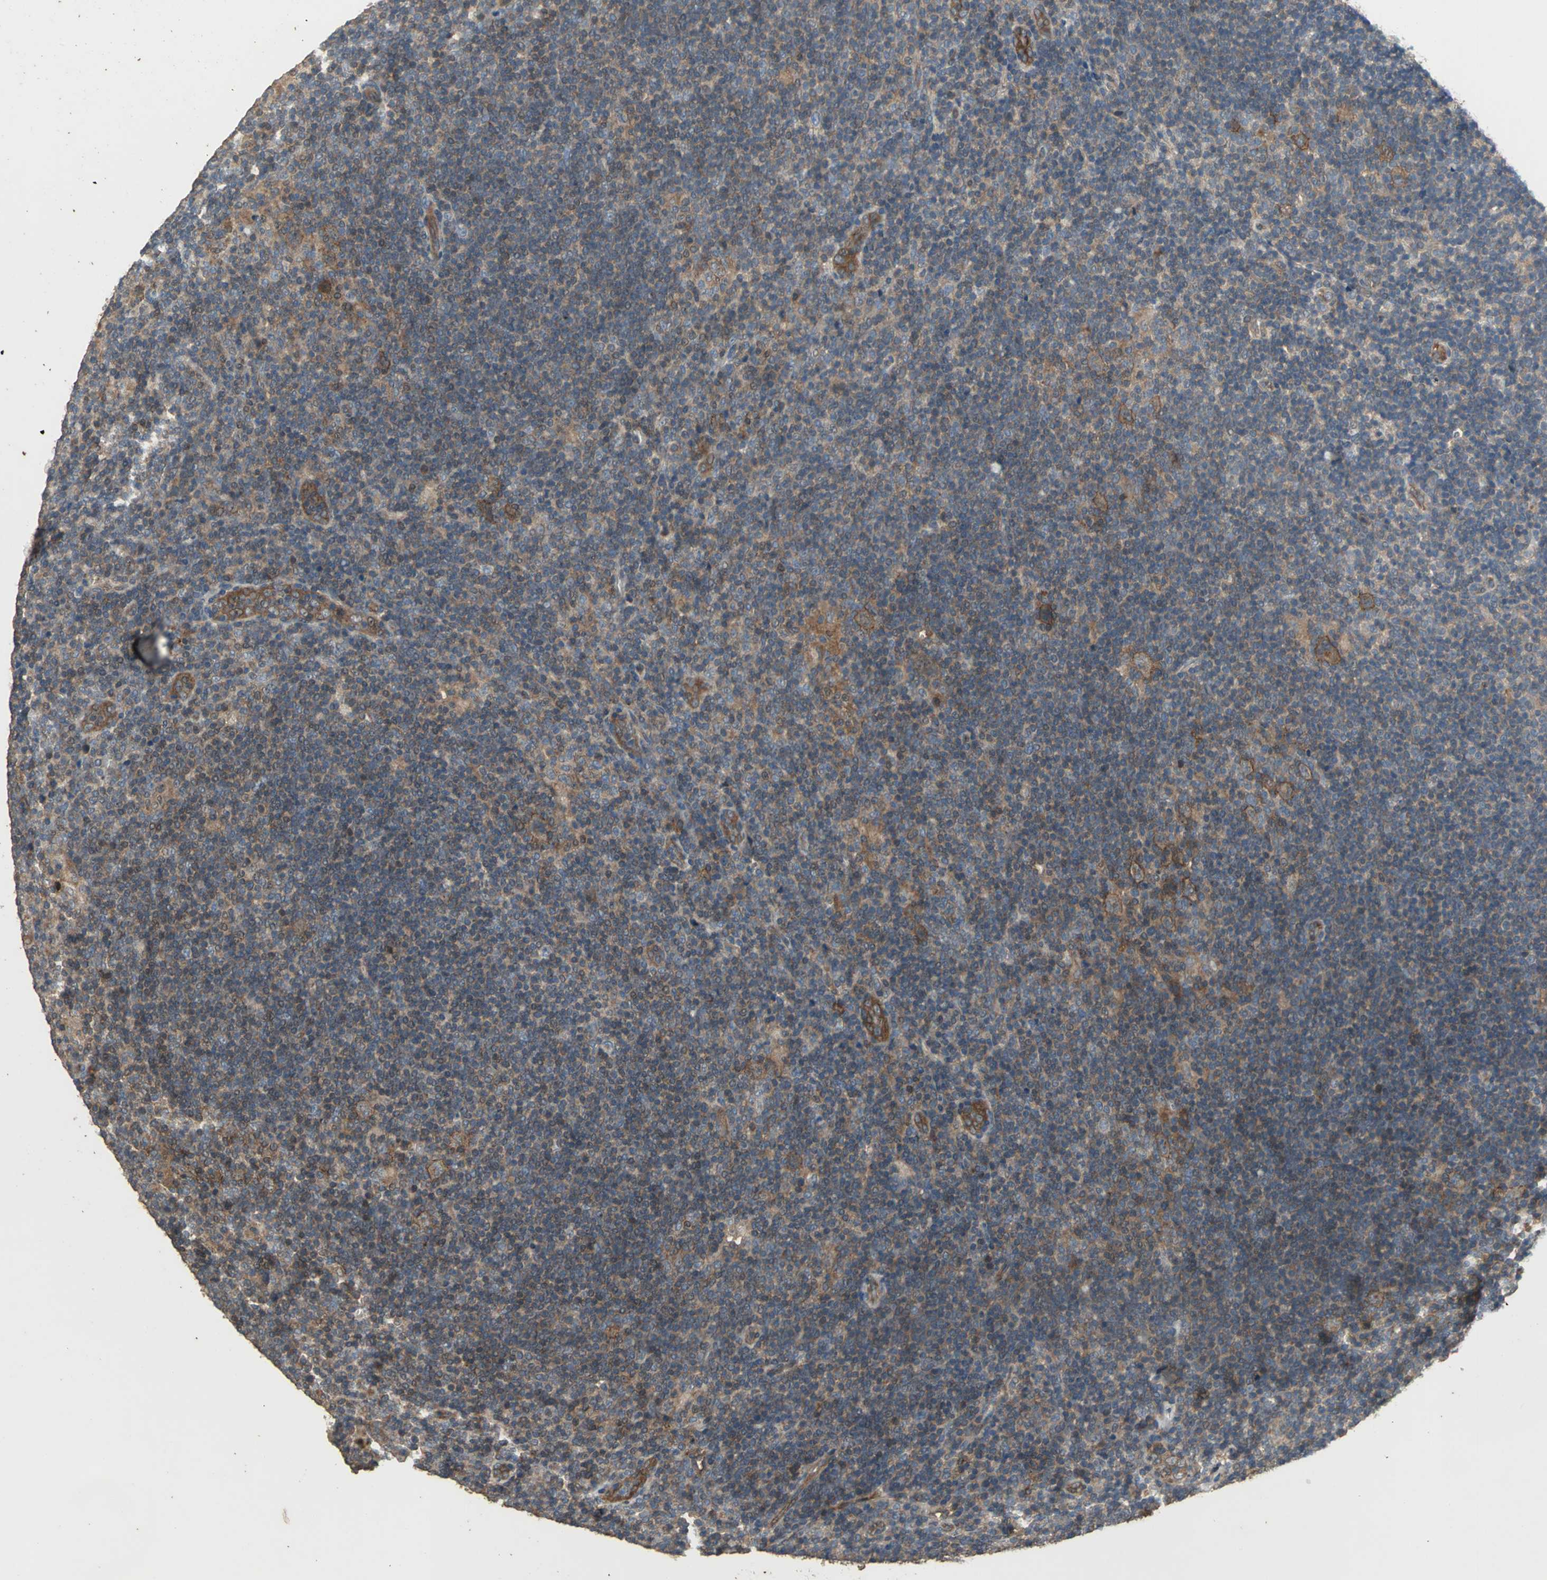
{"staining": {"intensity": "moderate", "quantity": "25%-75%", "location": "cytoplasmic/membranous"}, "tissue": "lymphoma", "cell_type": "Tumor cells", "image_type": "cancer", "snomed": [{"axis": "morphology", "description": "Hodgkin's disease, NOS"}, {"axis": "topography", "description": "Lymph node"}], "caption": "Lymphoma was stained to show a protein in brown. There is medium levels of moderate cytoplasmic/membranous staining in about 25%-75% of tumor cells.", "gene": "MET", "patient": {"sex": "female", "age": 57}}